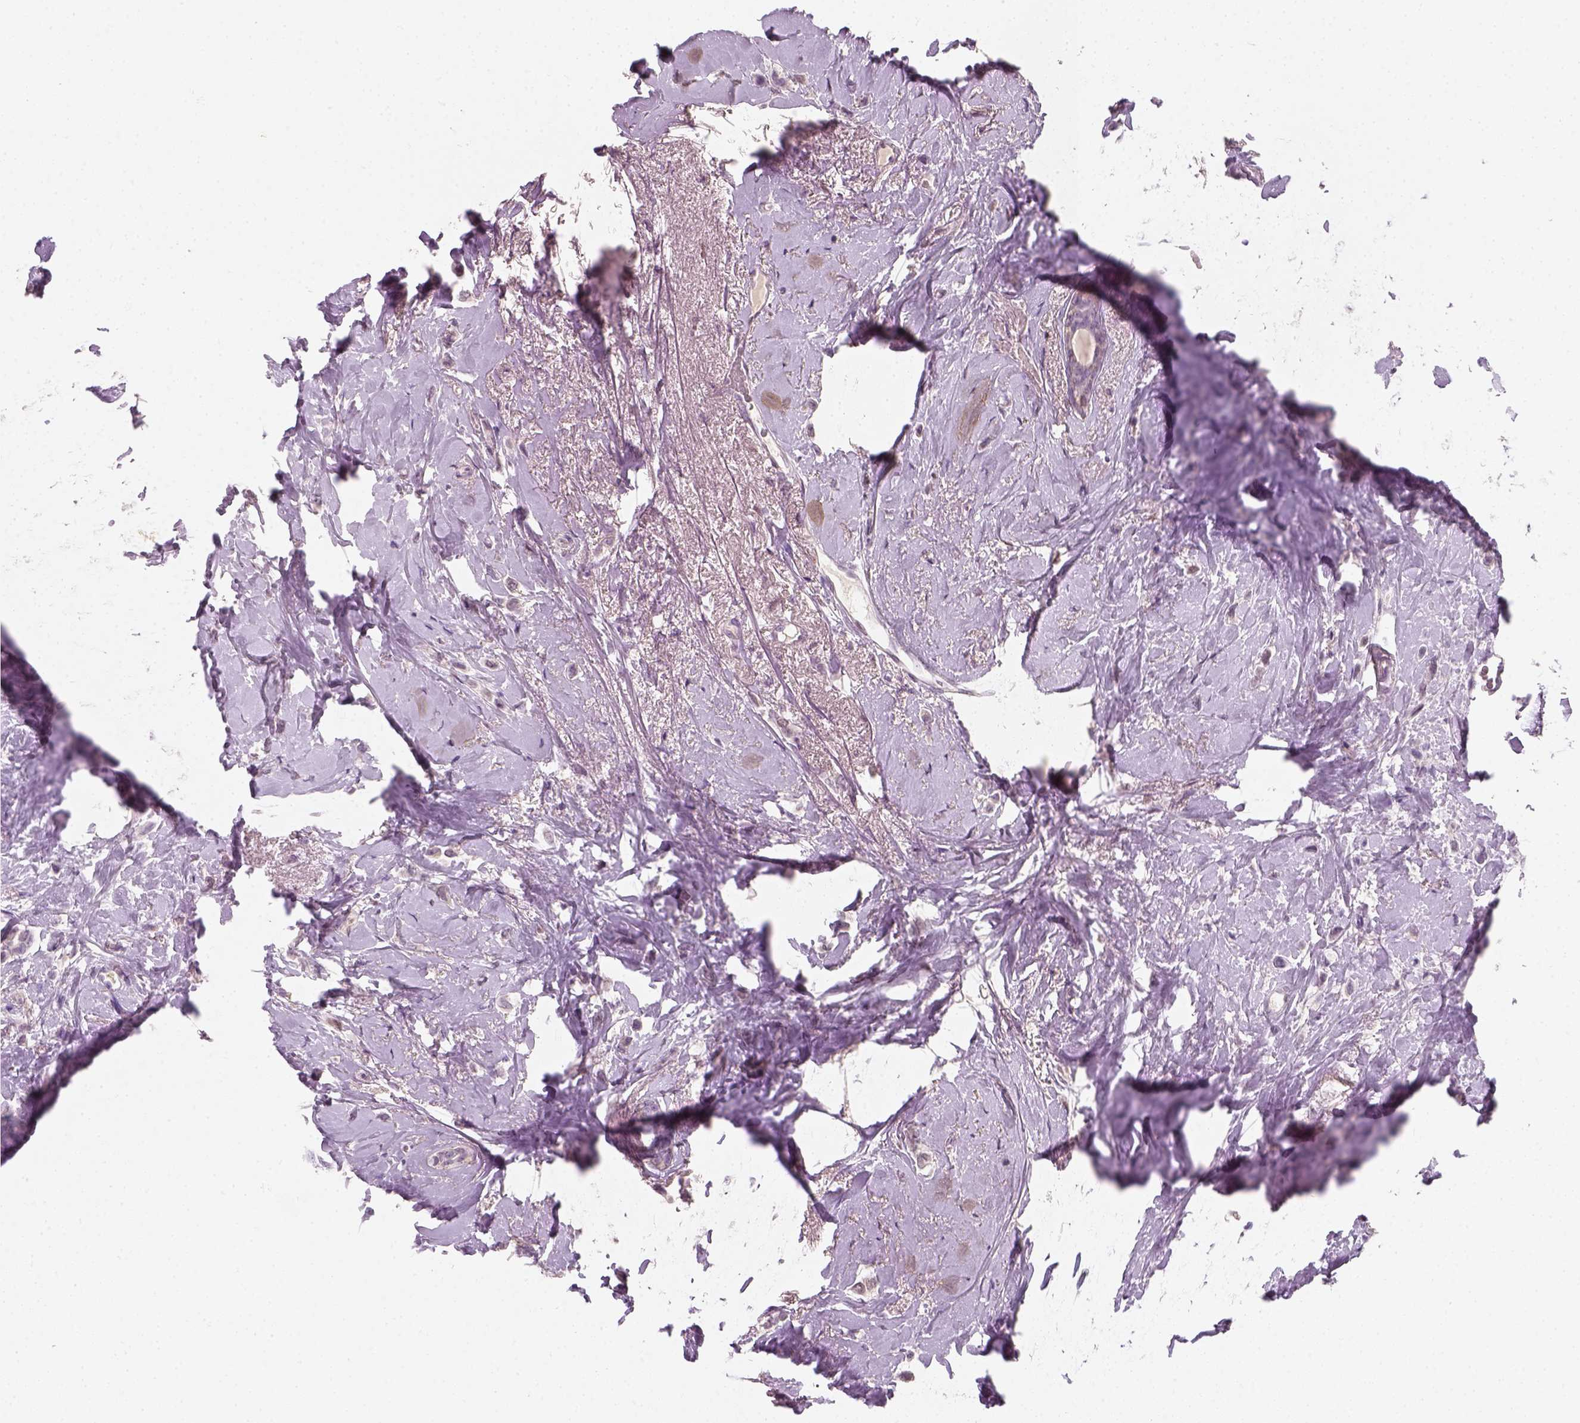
{"staining": {"intensity": "negative", "quantity": "none", "location": "none"}, "tissue": "breast cancer", "cell_type": "Tumor cells", "image_type": "cancer", "snomed": [{"axis": "morphology", "description": "Lobular carcinoma"}, {"axis": "topography", "description": "Breast"}], "caption": "DAB immunohistochemical staining of human breast cancer (lobular carcinoma) demonstrates no significant positivity in tumor cells.", "gene": "TP53", "patient": {"sex": "female", "age": 66}}